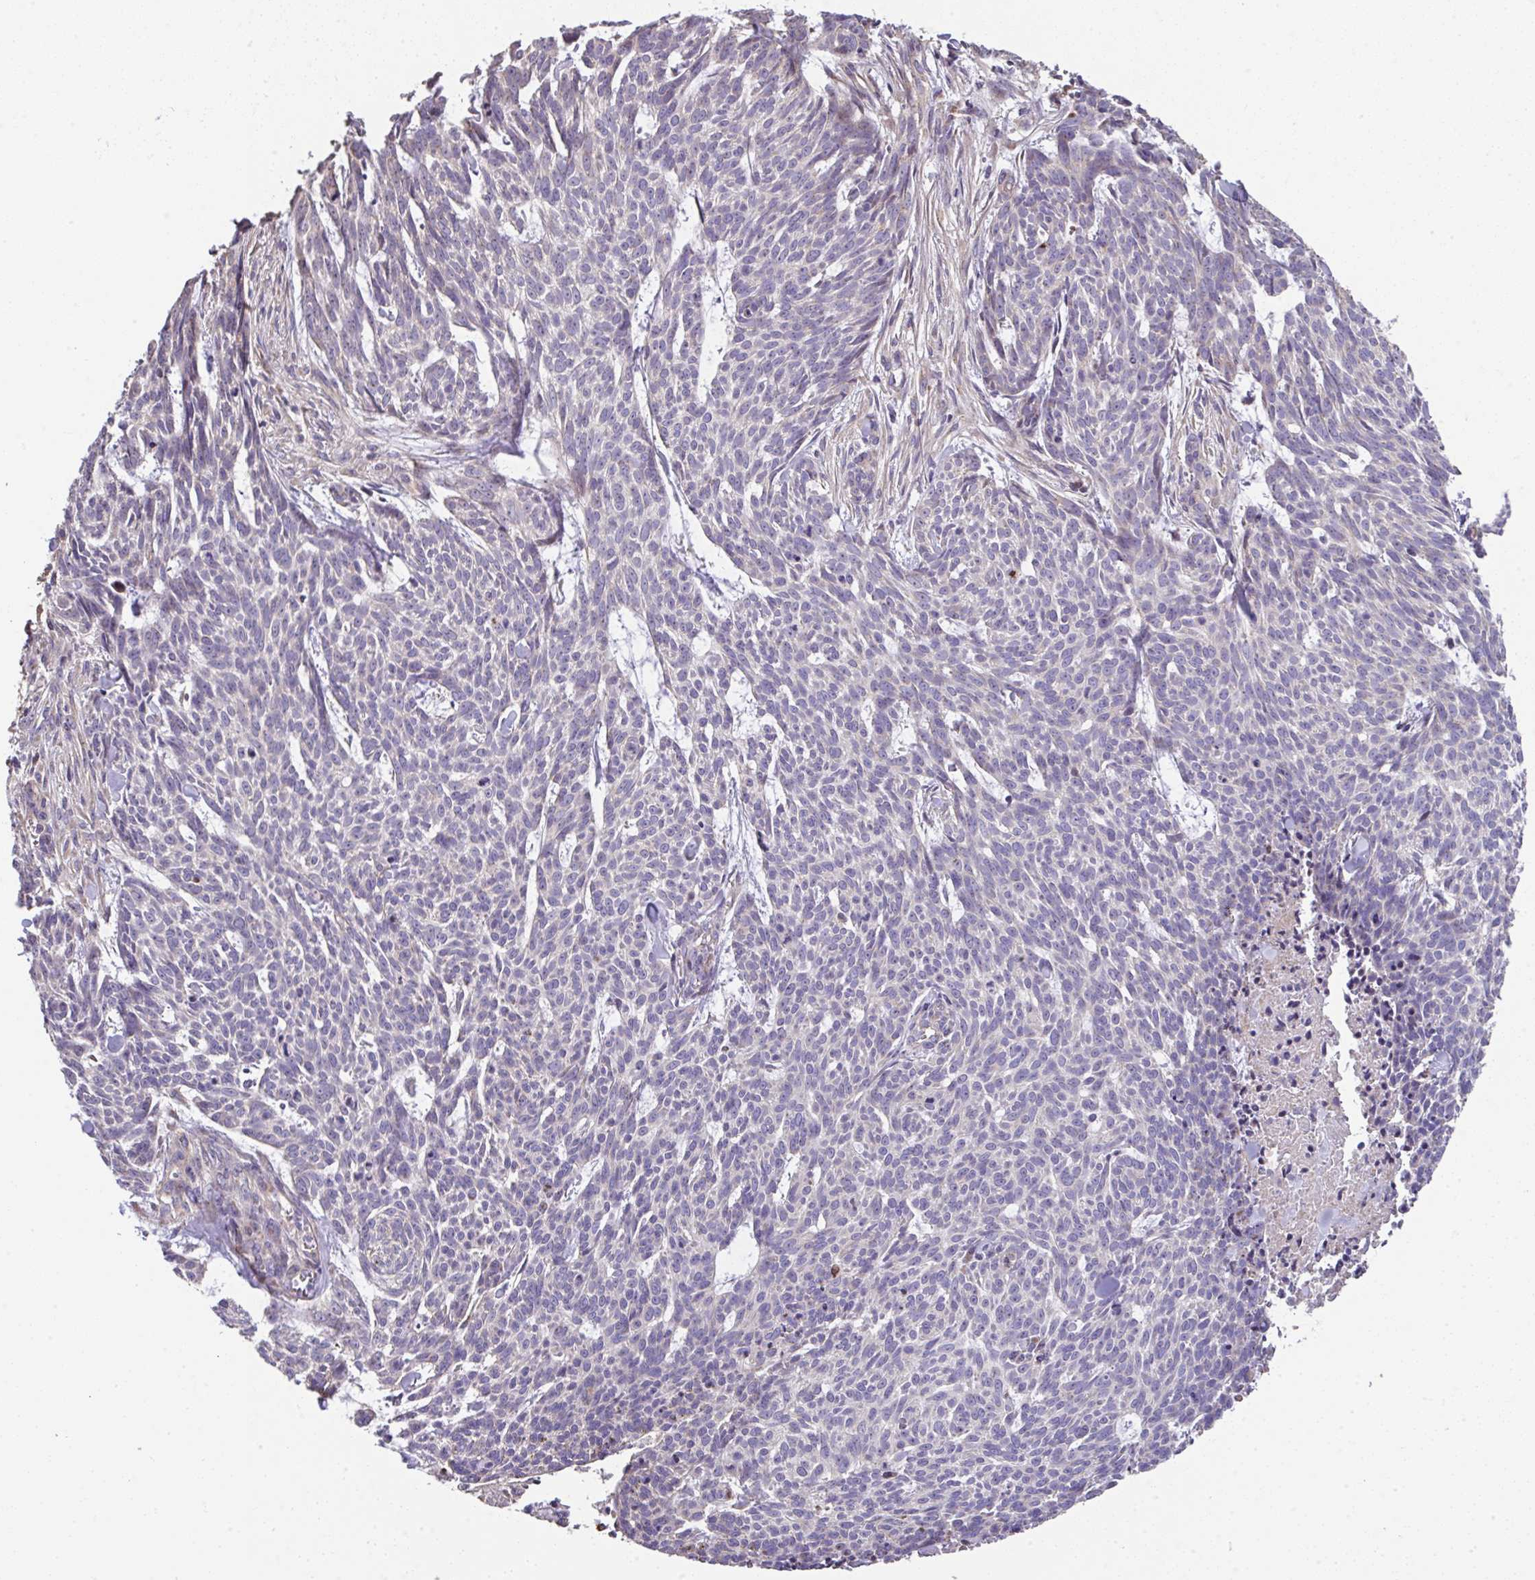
{"staining": {"intensity": "negative", "quantity": "none", "location": "none"}, "tissue": "skin cancer", "cell_type": "Tumor cells", "image_type": "cancer", "snomed": [{"axis": "morphology", "description": "Basal cell carcinoma"}, {"axis": "topography", "description": "Skin"}], "caption": "DAB immunohistochemical staining of skin cancer (basal cell carcinoma) shows no significant positivity in tumor cells.", "gene": "RUNDC3B", "patient": {"sex": "female", "age": 93}}